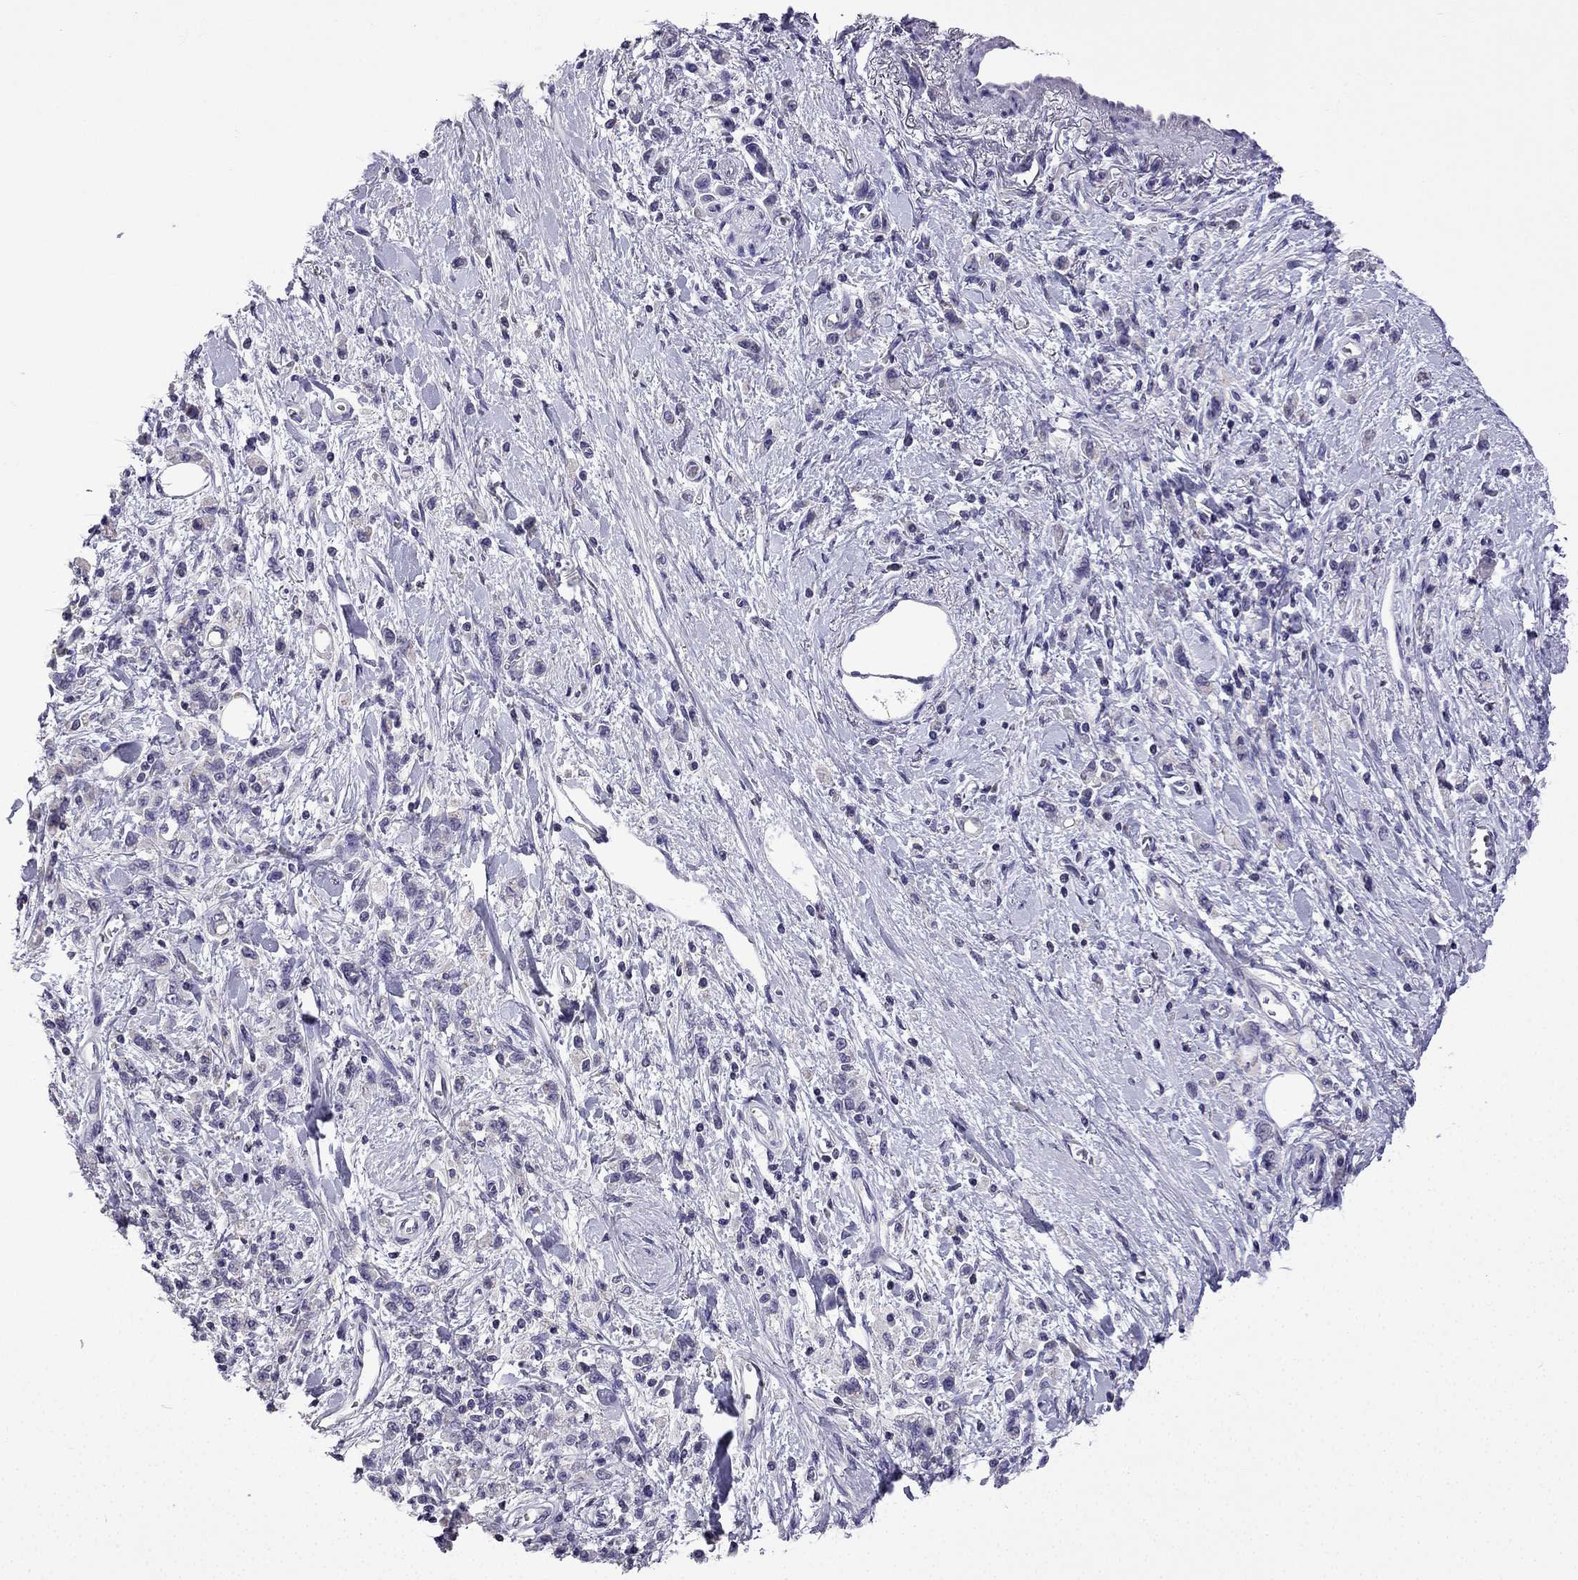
{"staining": {"intensity": "negative", "quantity": "none", "location": "none"}, "tissue": "stomach cancer", "cell_type": "Tumor cells", "image_type": "cancer", "snomed": [{"axis": "morphology", "description": "Adenocarcinoma, NOS"}, {"axis": "topography", "description": "Stomach"}], "caption": "DAB (3,3'-diaminobenzidine) immunohistochemical staining of stomach cancer shows no significant positivity in tumor cells.", "gene": "TTN", "patient": {"sex": "male", "age": 77}}